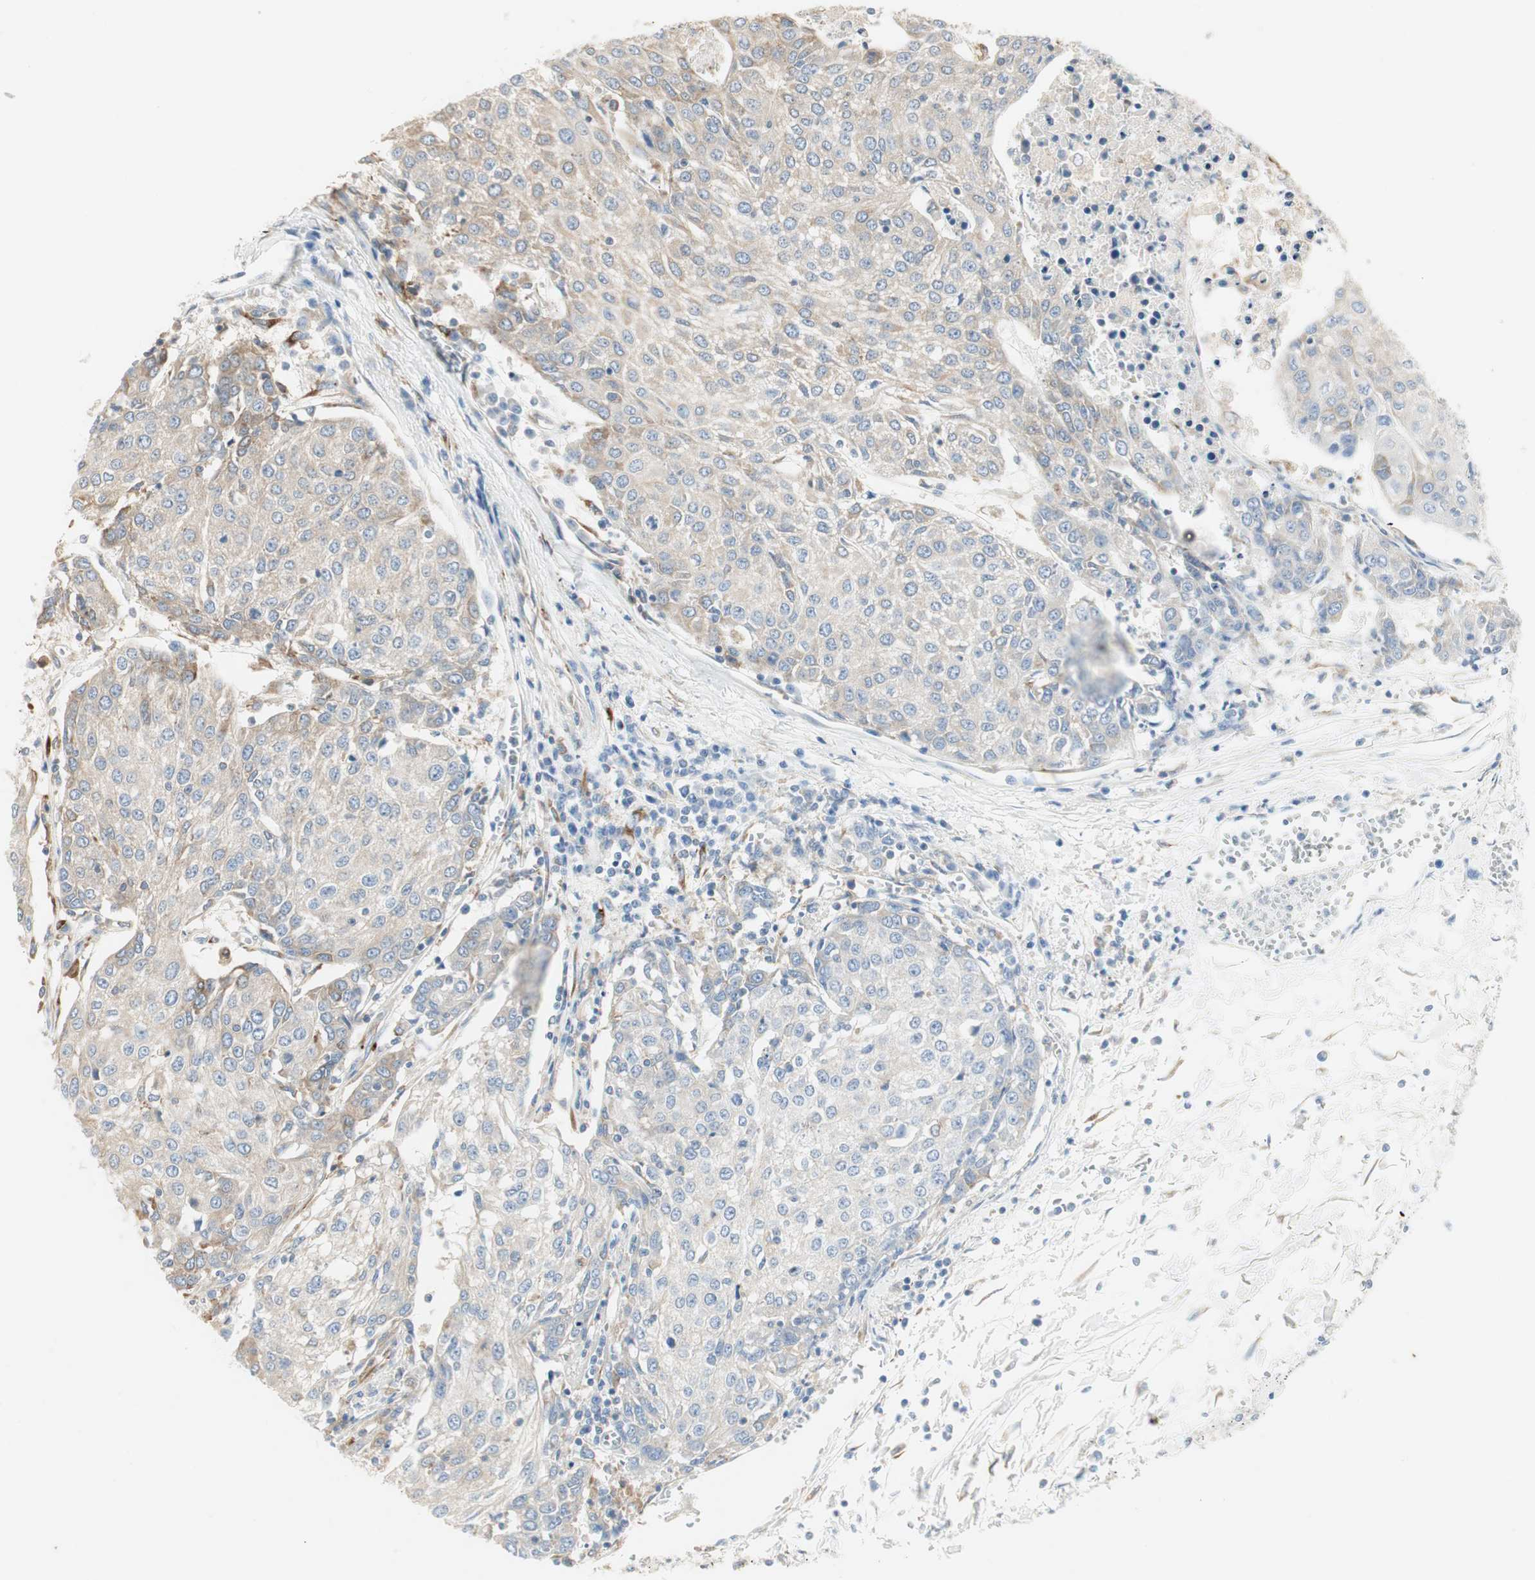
{"staining": {"intensity": "moderate", "quantity": "25%-75%", "location": "cytoplasmic/membranous"}, "tissue": "urothelial cancer", "cell_type": "Tumor cells", "image_type": "cancer", "snomed": [{"axis": "morphology", "description": "Urothelial carcinoma, High grade"}, {"axis": "topography", "description": "Urinary bladder"}], "caption": "An immunohistochemistry (IHC) photomicrograph of tumor tissue is shown. Protein staining in brown labels moderate cytoplasmic/membranous positivity in urothelial carcinoma (high-grade) within tumor cells.", "gene": "H6PD", "patient": {"sex": "female", "age": 85}}